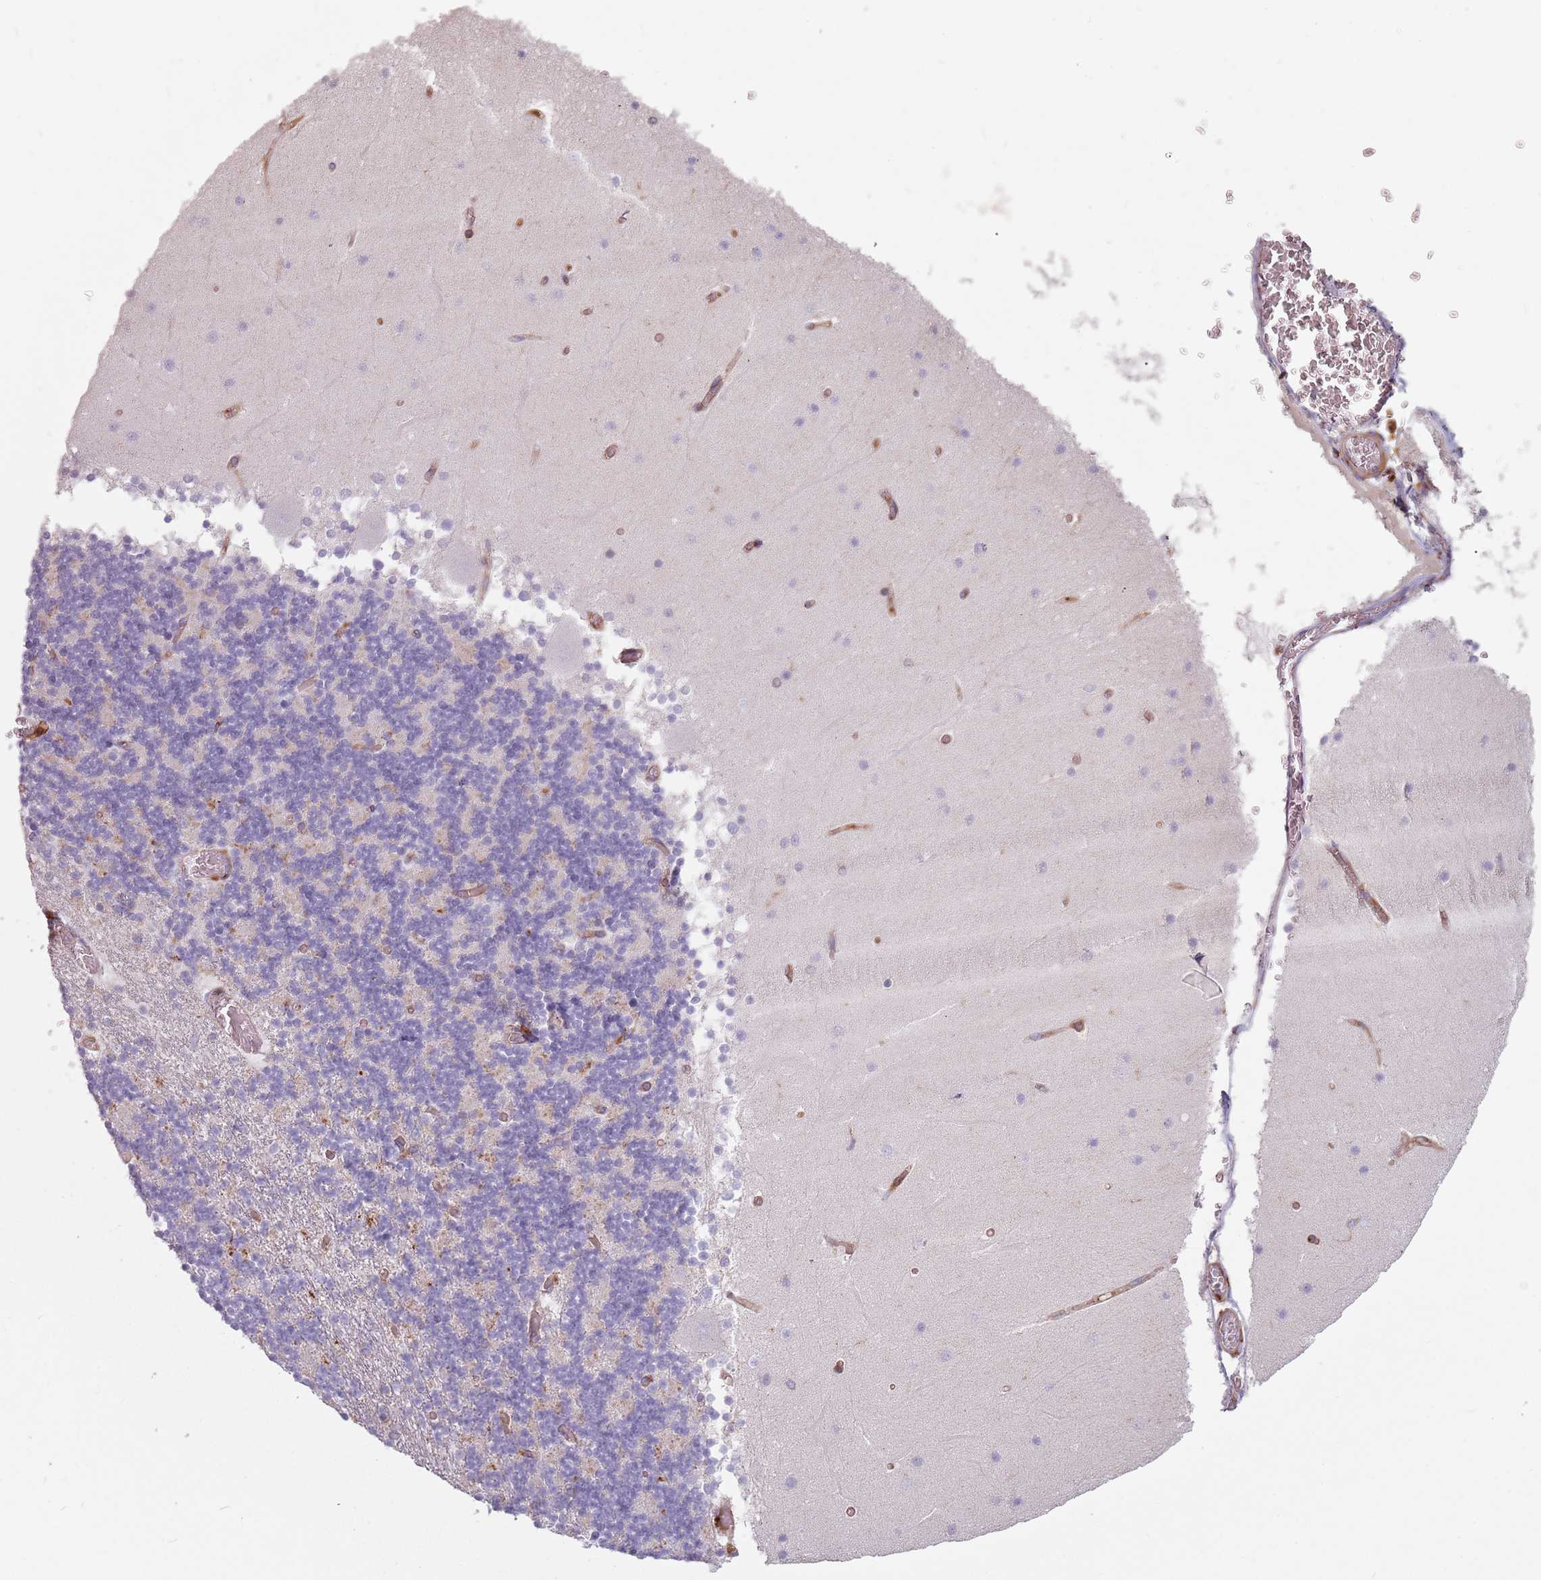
{"staining": {"intensity": "weak", "quantity": "25%-75%", "location": "cytoplasmic/membranous"}, "tissue": "cerebellum", "cell_type": "Cells in granular layer", "image_type": "normal", "snomed": [{"axis": "morphology", "description": "Normal tissue, NOS"}, {"axis": "topography", "description": "Cerebellum"}], "caption": "High-magnification brightfield microscopy of unremarkable cerebellum stained with DAB (3,3'-diaminobenzidine) (brown) and counterstained with hematoxylin (blue). cells in granular layer exhibit weak cytoplasmic/membranous expression is identified in approximately25%-75% of cells.", "gene": "TPD52L2", "patient": {"sex": "female", "age": 28}}